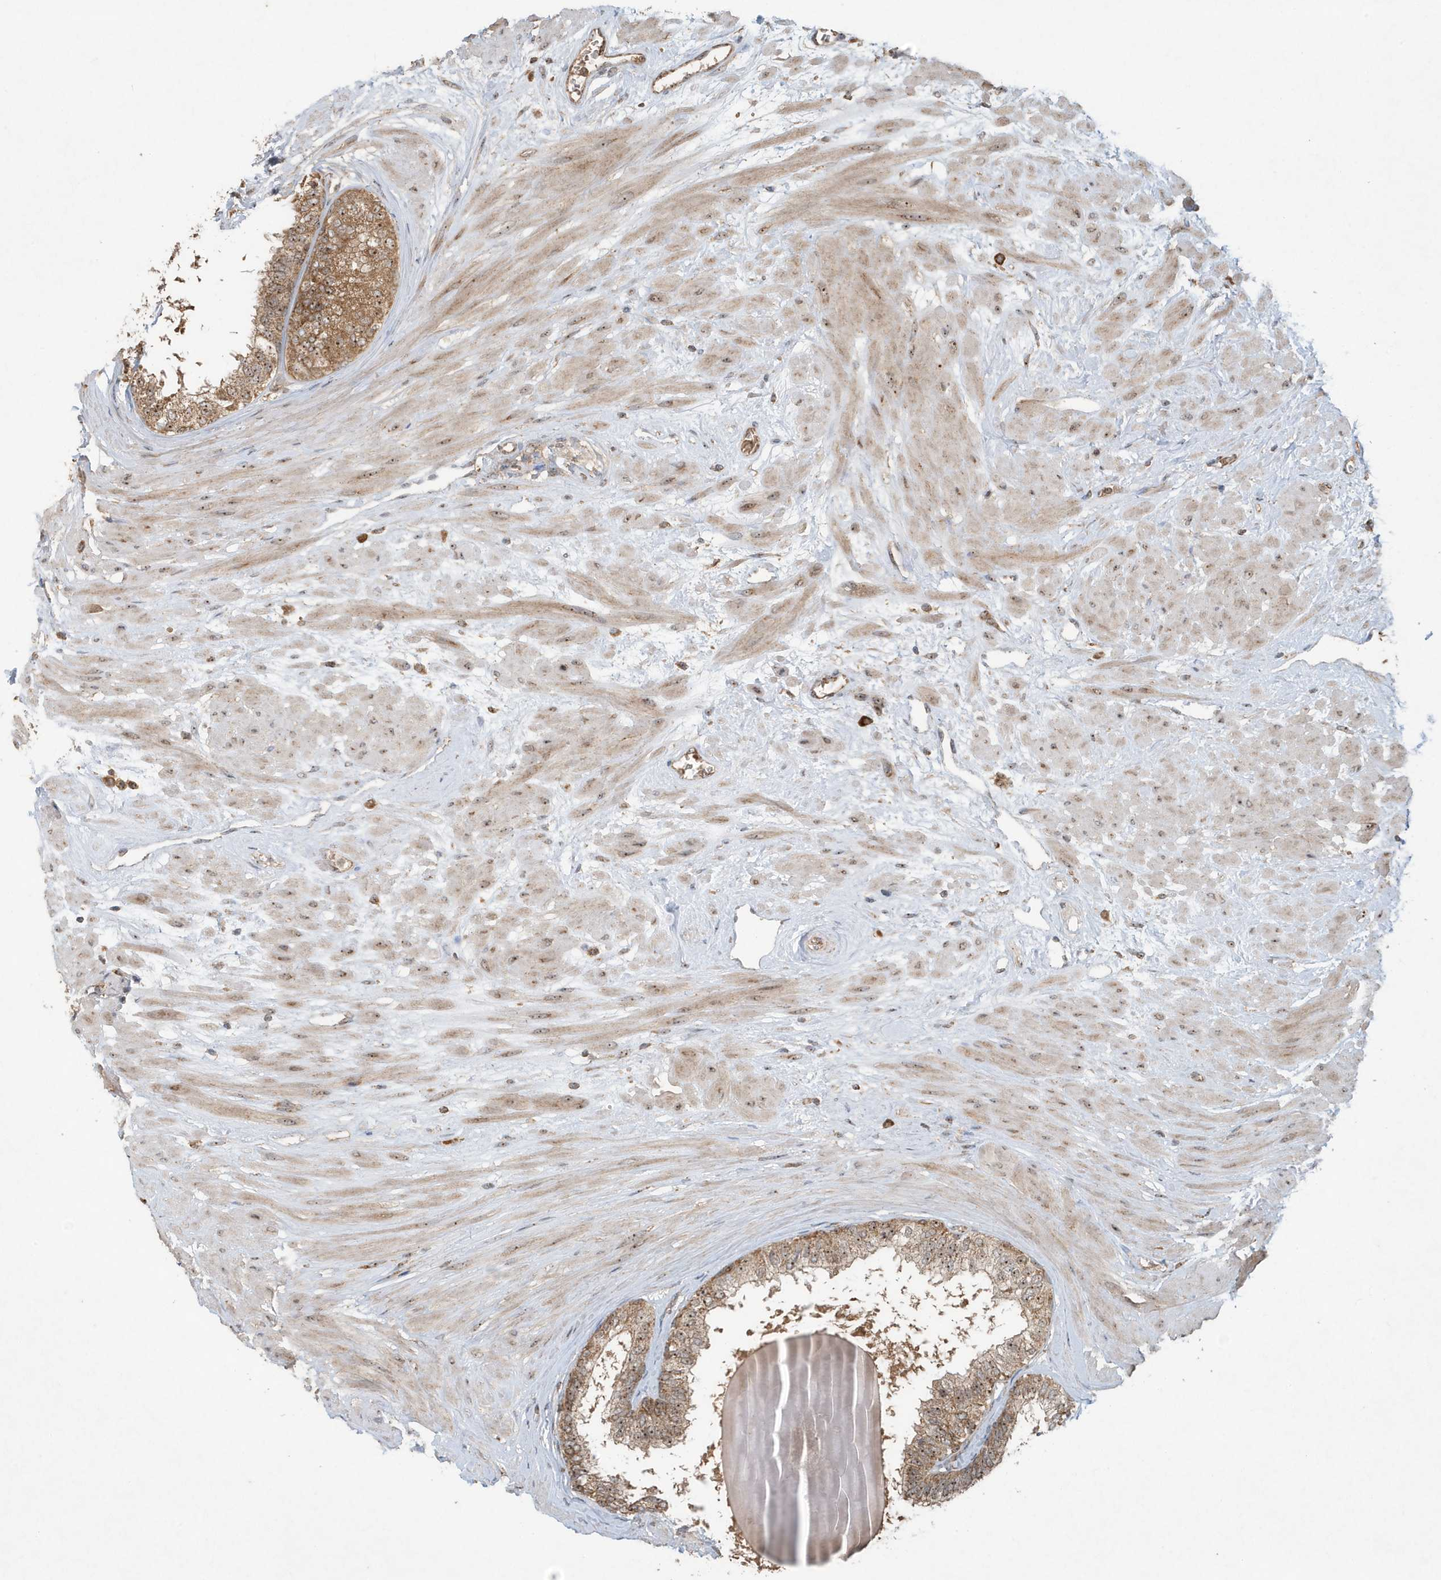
{"staining": {"intensity": "moderate", "quantity": ">75%", "location": "cytoplasmic/membranous,nuclear"}, "tissue": "prostate", "cell_type": "Glandular cells", "image_type": "normal", "snomed": [{"axis": "morphology", "description": "Normal tissue, NOS"}, {"axis": "topography", "description": "Prostate"}], "caption": "Immunohistochemical staining of benign human prostate exhibits moderate cytoplasmic/membranous,nuclear protein positivity in about >75% of glandular cells.", "gene": "ABCB9", "patient": {"sex": "male", "age": 48}}